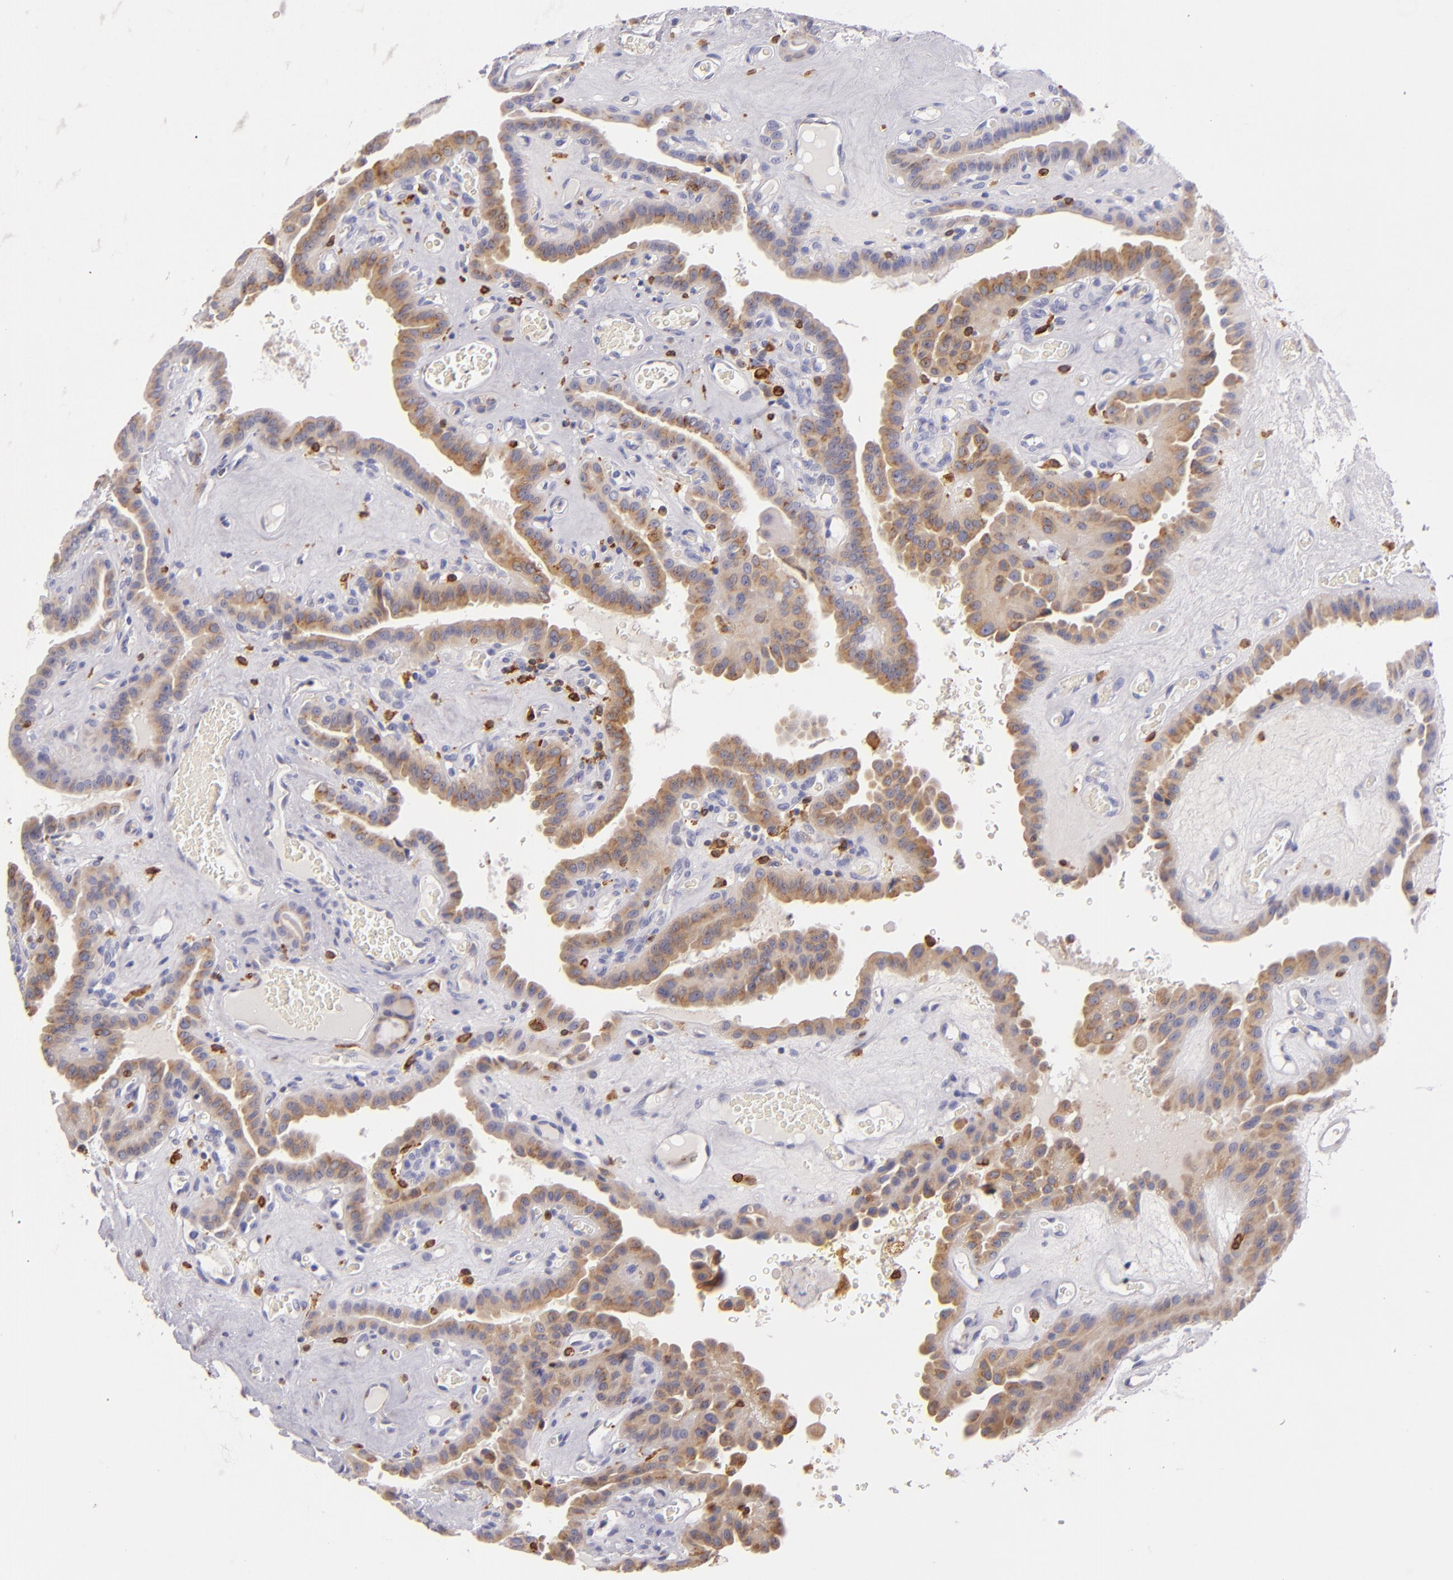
{"staining": {"intensity": "moderate", "quantity": "25%-75%", "location": "cytoplasmic/membranous"}, "tissue": "thyroid cancer", "cell_type": "Tumor cells", "image_type": "cancer", "snomed": [{"axis": "morphology", "description": "Papillary adenocarcinoma, NOS"}, {"axis": "topography", "description": "Thyroid gland"}], "caption": "Approximately 25%-75% of tumor cells in thyroid cancer display moderate cytoplasmic/membranous protein staining as visualized by brown immunohistochemical staining.", "gene": "CD74", "patient": {"sex": "male", "age": 87}}